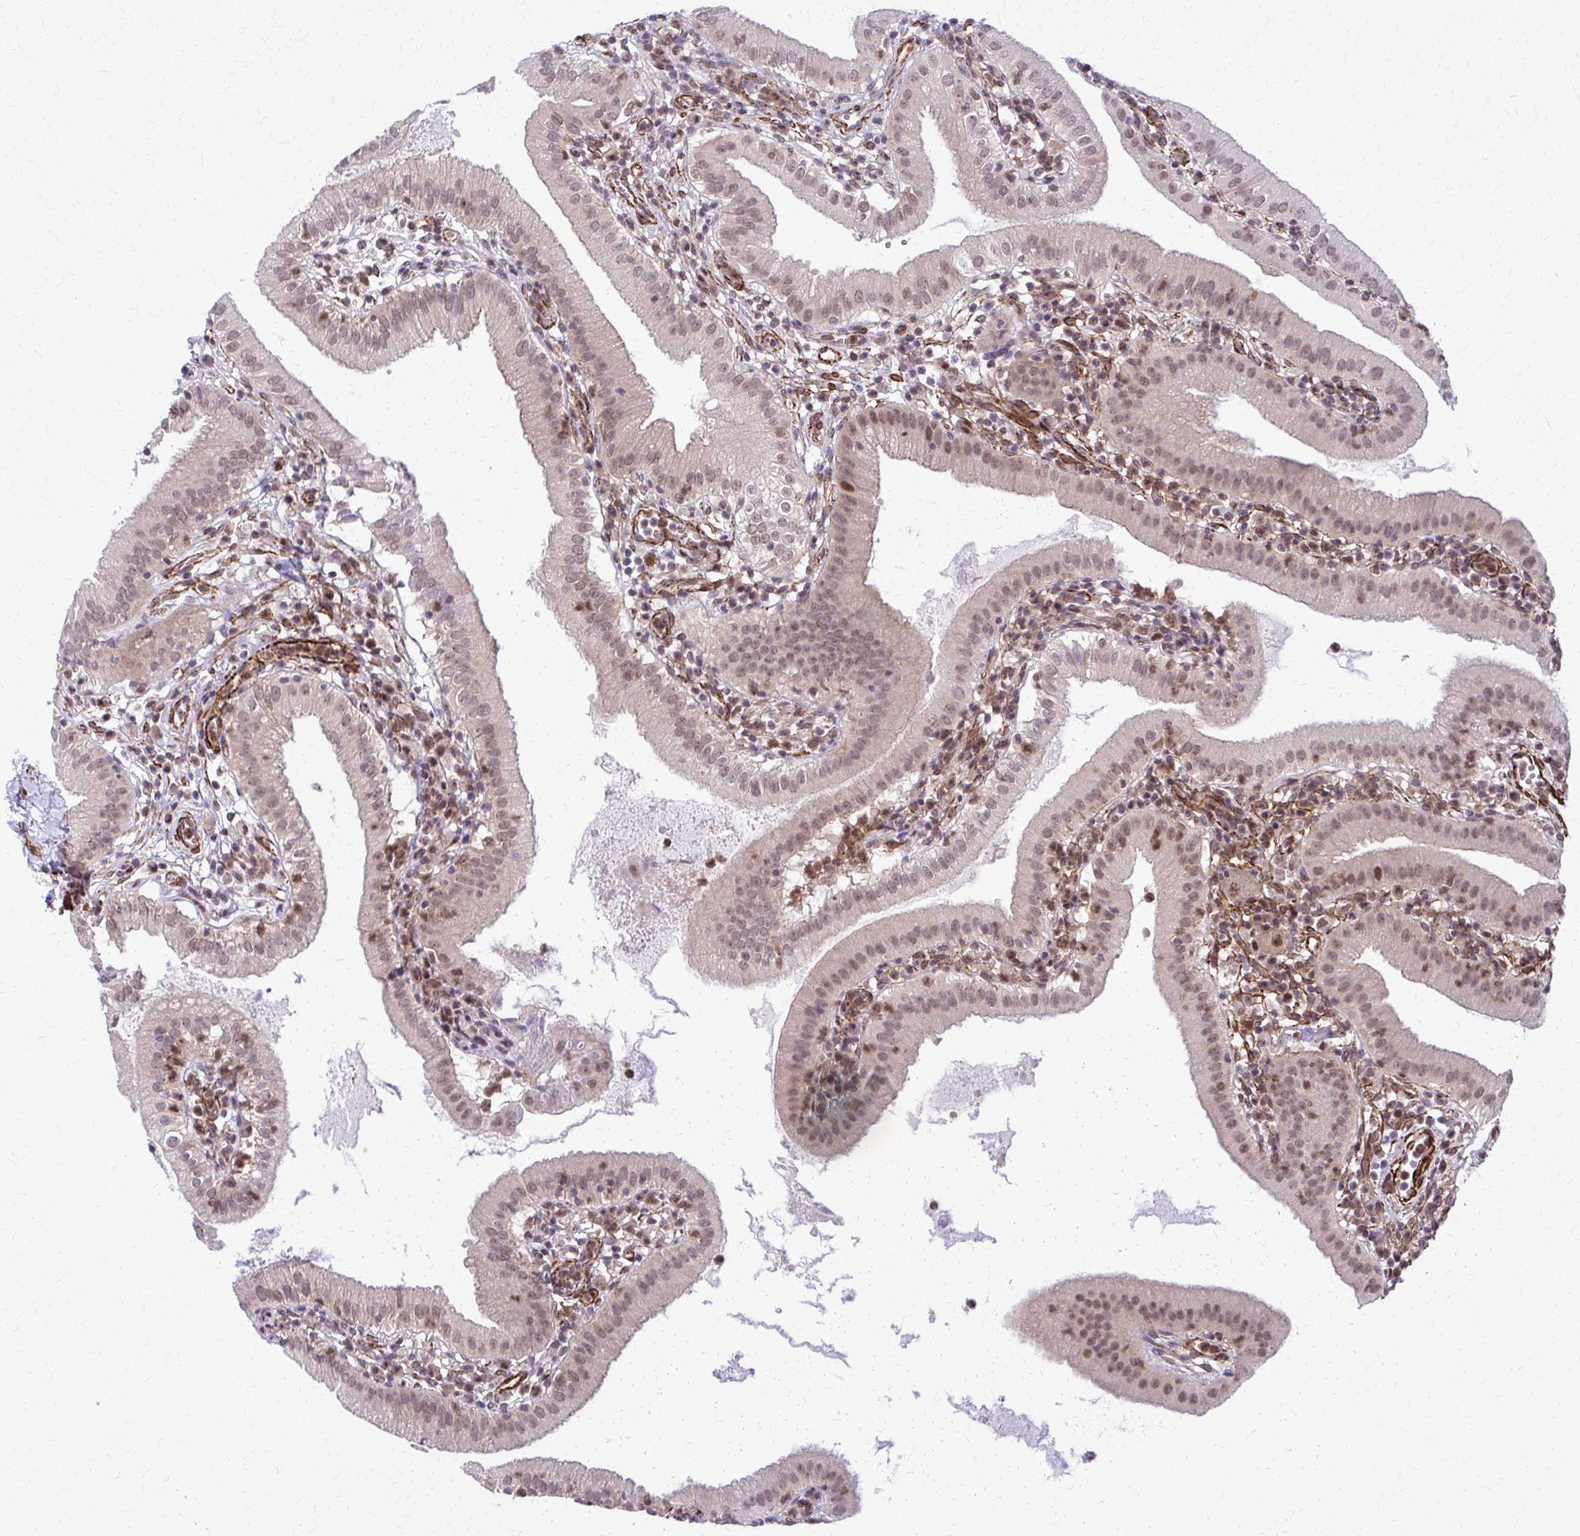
{"staining": {"intensity": "weak", "quantity": ">75%", "location": "nuclear"}, "tissue": "gallbladder", "cell_type": "Glandular cells", "image_type": "normal", "snomed": [{"axis": "morphology", "description": "Normal tissue, NOS"}, {"axis": "topography", "description": "Gallbladder"}], "caption": "Immunohistochemistry (DAB (3,3'-diaminobenzidine)) staining of unremarkable gallbladder reveals weak nuclear protein staining in about >75% of glandular cells.", "gene": "NRBF2", "patient": {"sex": "female", "age": 65}}